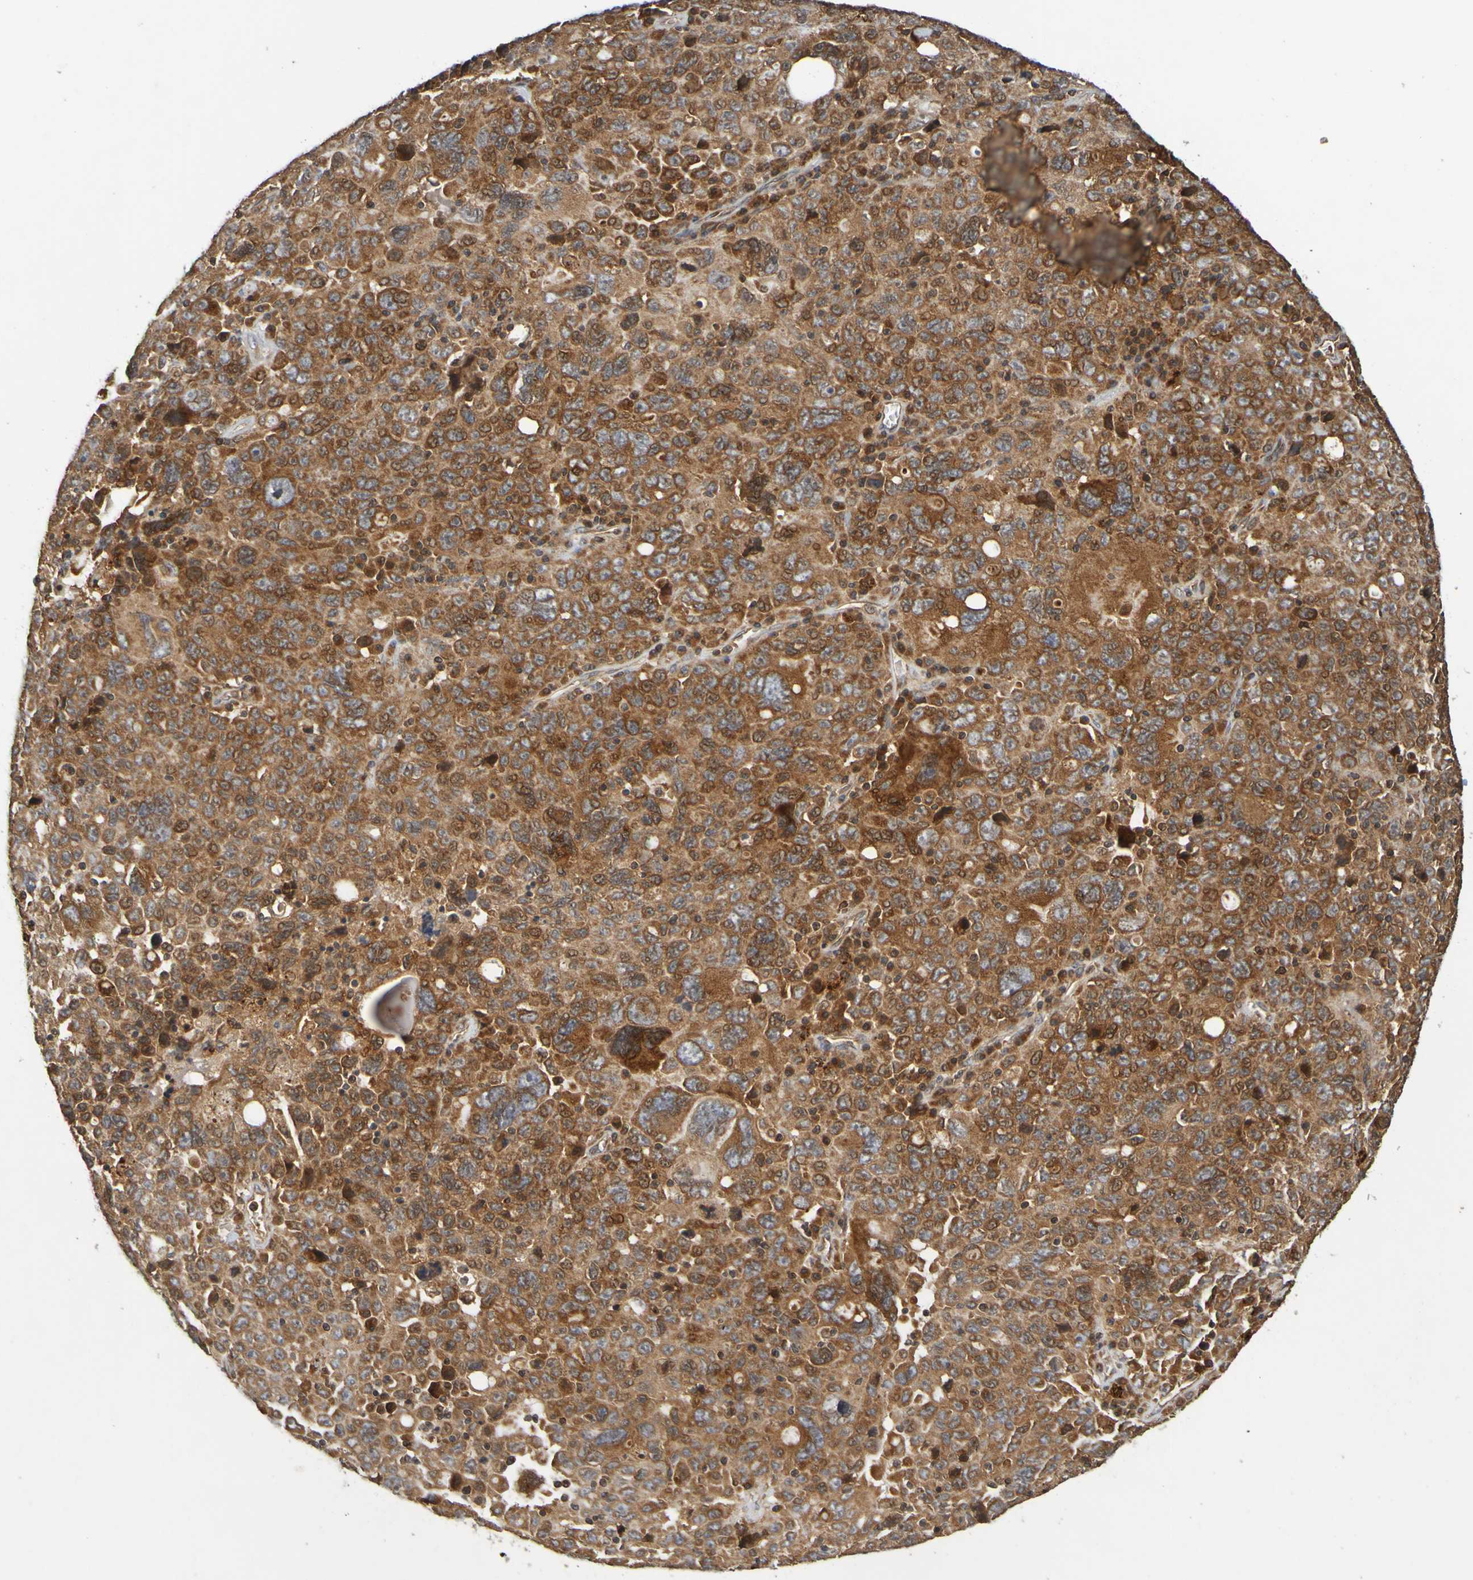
{"staining": {"intensity": "strong", "quantity": ">75%", "location": "cytoplasmic/membranous"}, "tissue": "ovarian cancer", "cell_type": "Tumor cells", "image_type": "cancer", "snomed": [{"axis": "morphology", "description": "Carcinoma, endometroid"}, {"axis": "topography", "description": "Ovary"}], "caption": "Immunohistochemistry image of neoplastic tissue: ovarian cancer stained using immunohistochemistry (IHC) displays high levels of strong protein expression localized specifically in the cytoplasmic/membranous of tumor cells, appearing as a cytoplasmic/membranous brown color.", "gene": "OCRL", "patient": {"sex": "female", "age": 62}}